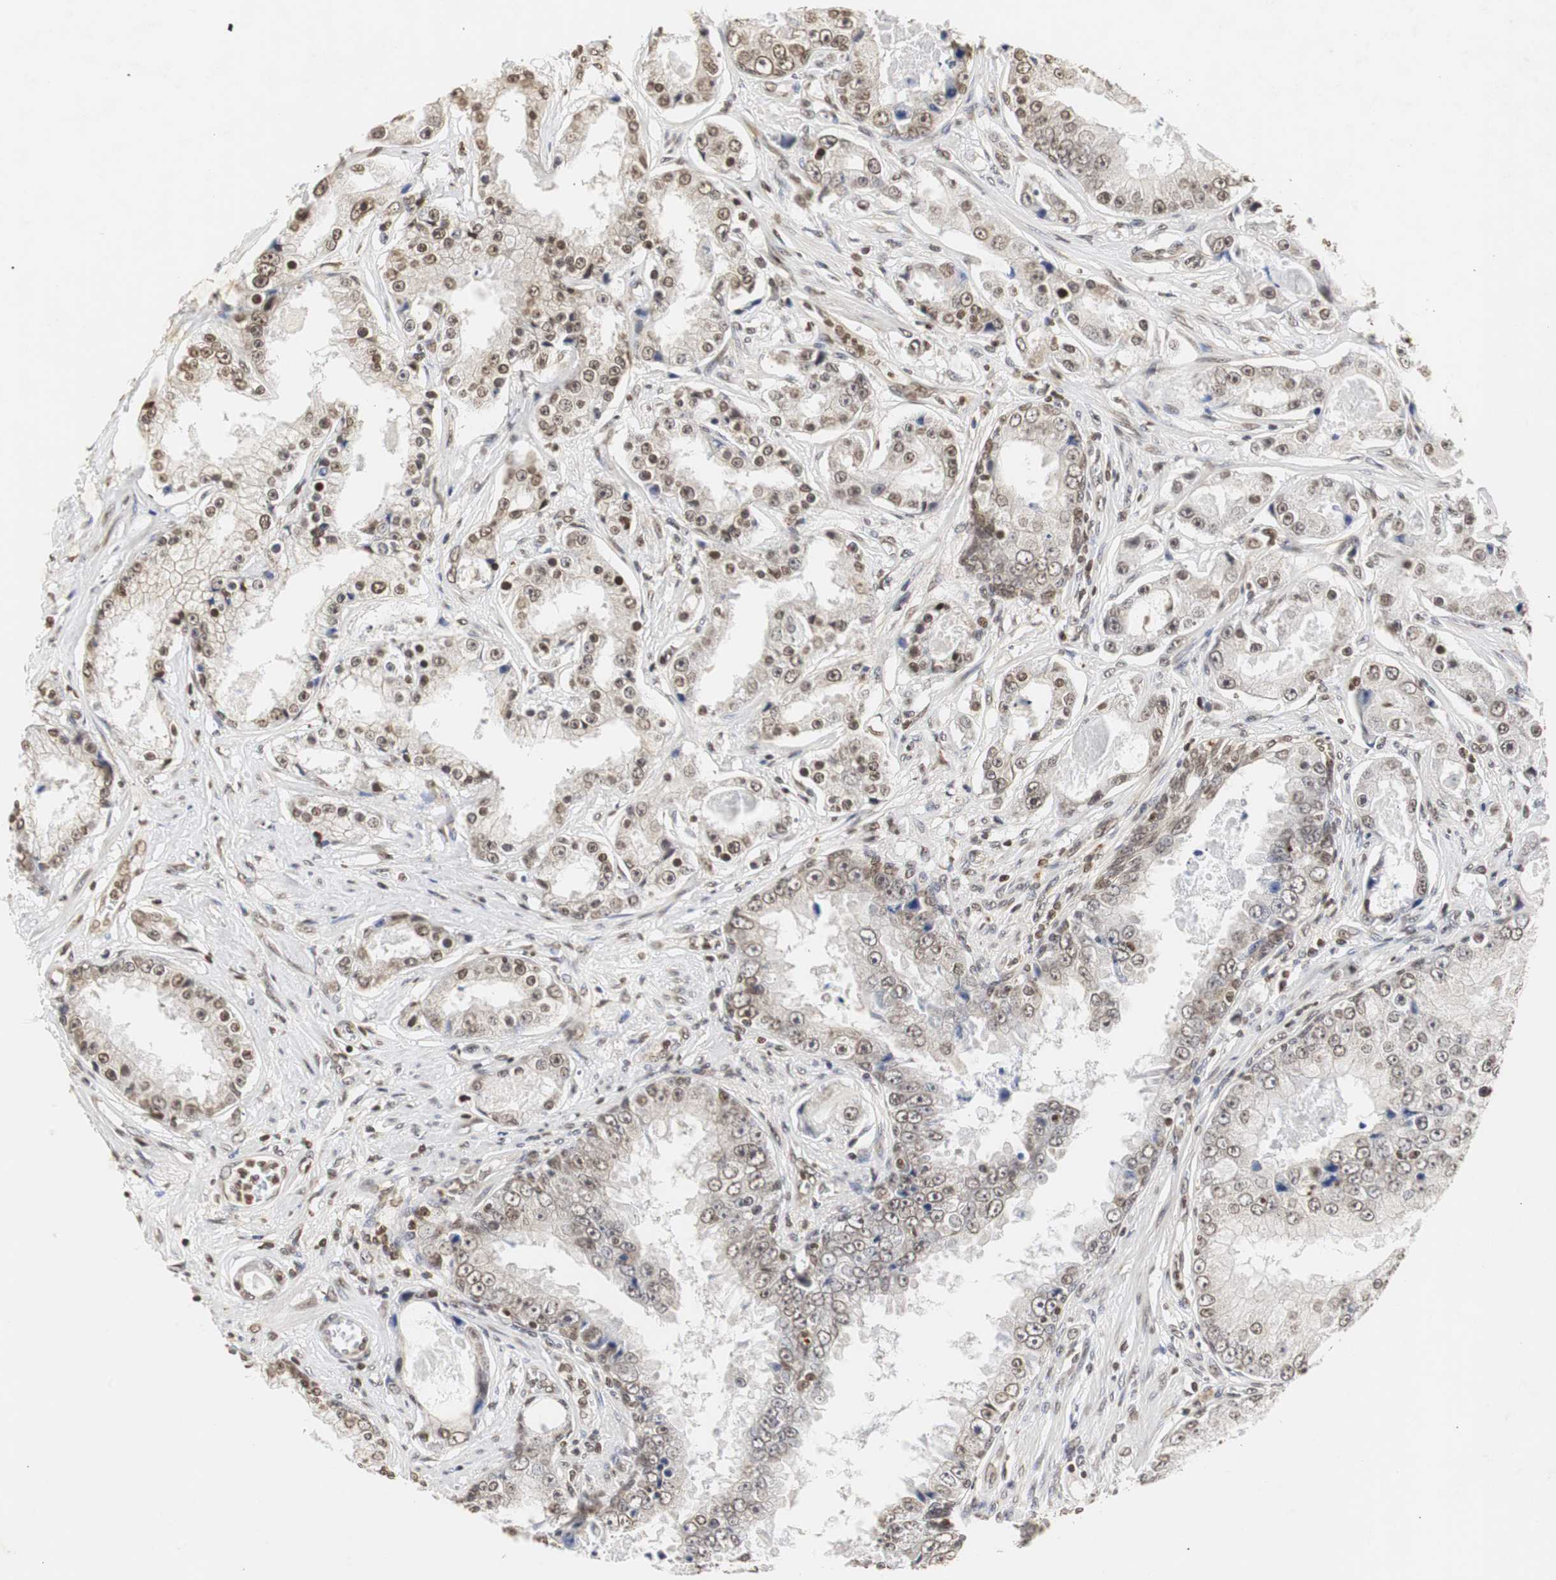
{"staining": {"intensity": "moderate", "quantity": "25%-75%", "location": "nuclear"}, "tissue": "prostate cancer", "cell_type": "Tumor cells", "image_type": "cancer", "snomed": [{"axis": "morphology", "description": "Adenocarcinoma, High grade"}, {"axis": "topography", "description": "Prostate"}], "caption": "Protein staining of adenocarcinoma (high-grade) (prostate) tissue displays moderate nuclear staining in approximately 25%-75% of tumor cells. (brown staining indicates protein expression, while blue staining denotes nuclei).", "gene": "ZFC3H1", "patient": {"sex": "male", "age": 73}}